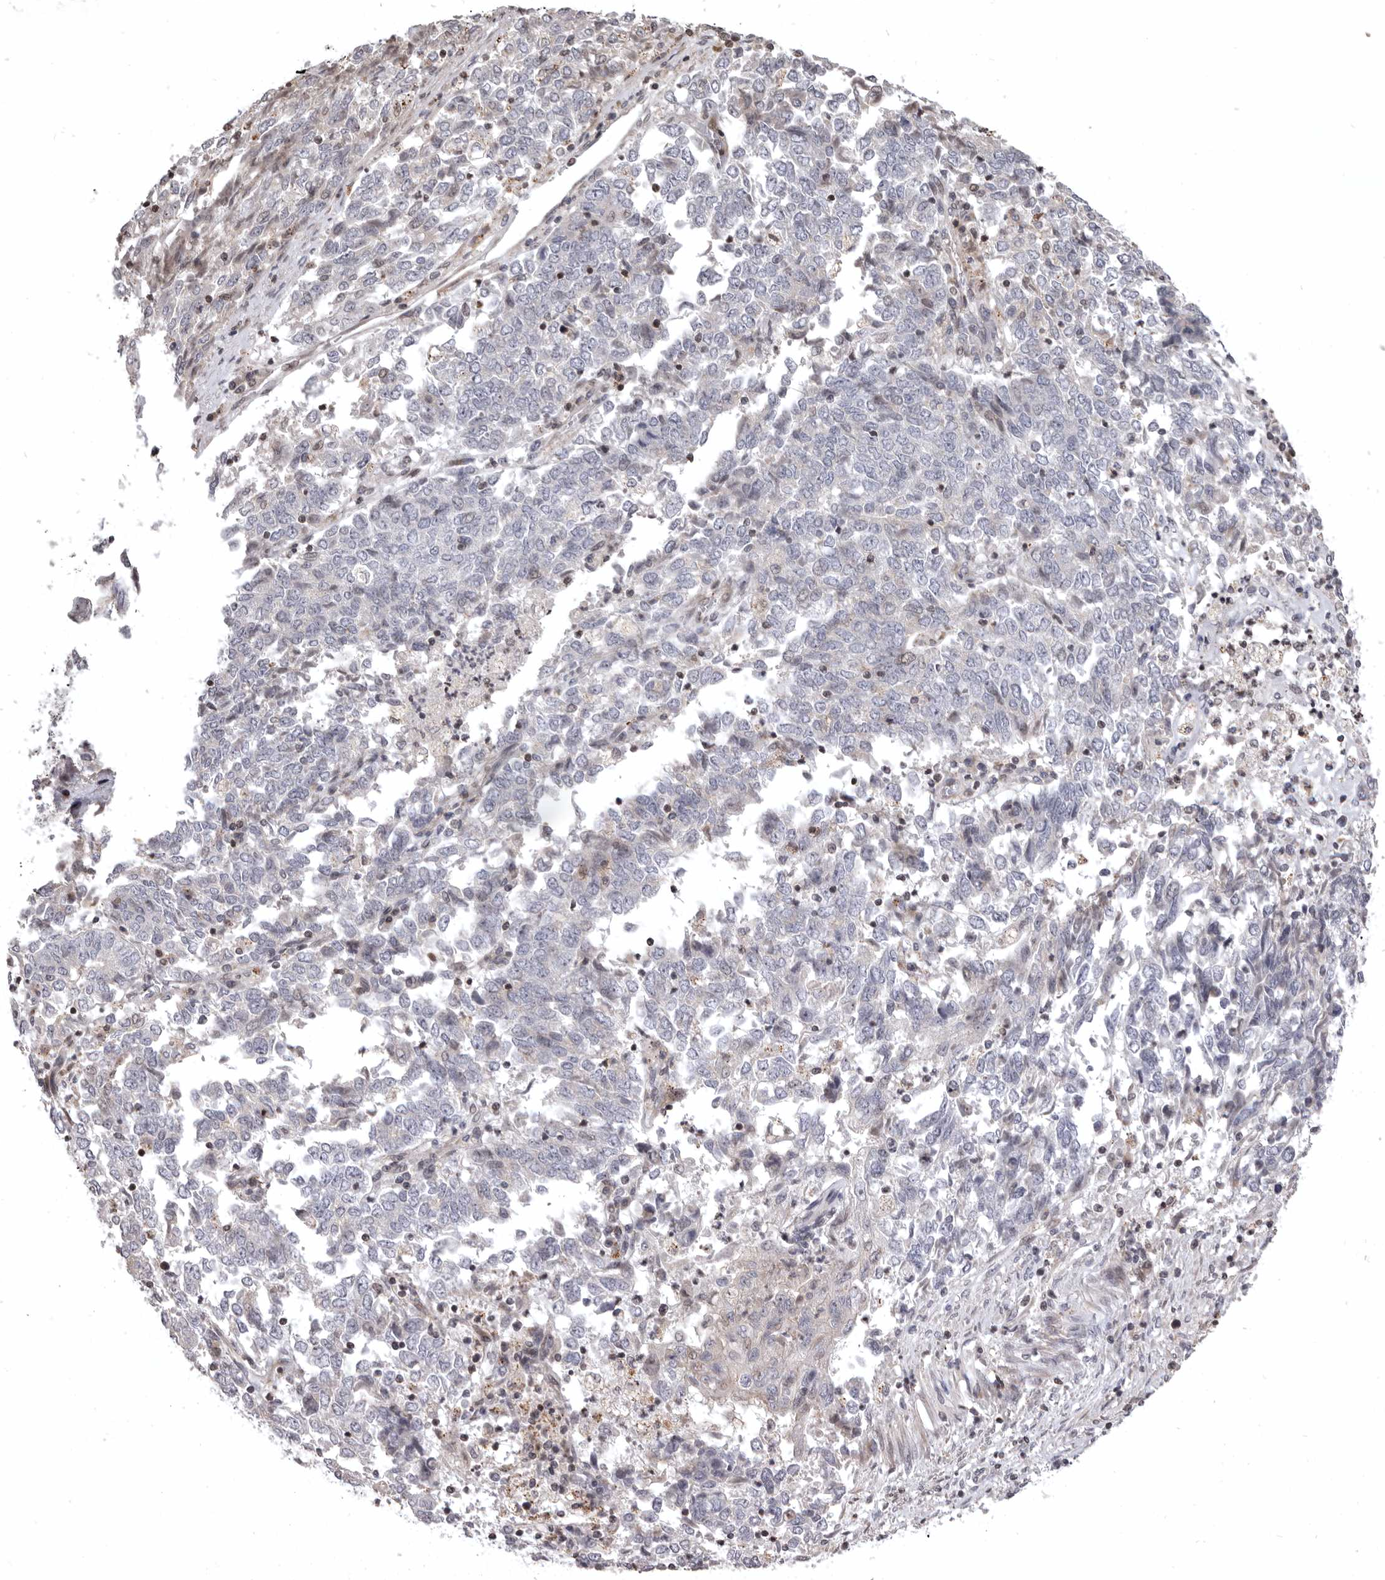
{"staining": {"intensity": "negative", "quantity": "none", "location": "none"}, "tissue": "endometrial cancer", "cell_type": "Tumor cells", "image_type": "cancer", "snomed": [{"axis": "morphology", "description": "Adenocarcinoma, NOS"}, {"axis": "topography", "description": "Endometrium"}], "caption": "This is an IHC micrograph of endometrial cancer (adenocarcinoma). There is no staining in tumor cells.", "gene": "AZIN1", "patient": {"sex": "female", "age": 80}}